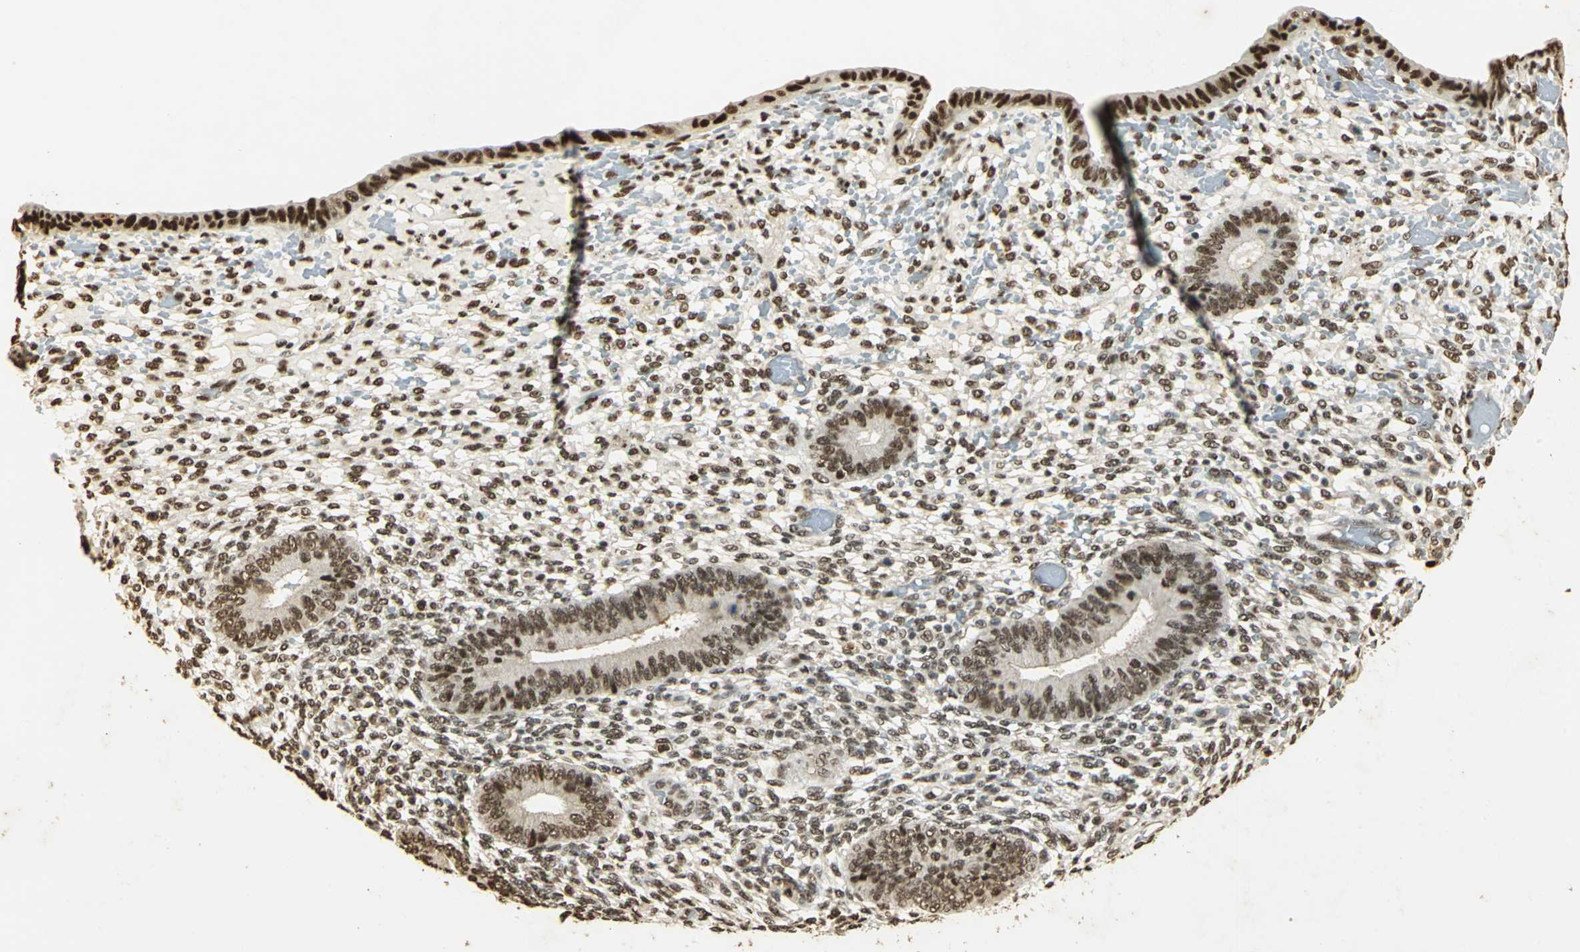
{"staining": {"intensity": "moderate", "quantity": "25%-75%", "location": "nuclear"}, "tissue": "endometrium", "cell_type": "Cells in endometrial stroma", "image_type": "normal", "snomed": [{"axis": "morphology", "description": "Normal tissue, NOS"}, {"axis": "topography", "description": "Endometrium"}], "caption": "Brown immunohistochemical staining in benign human endometrium demonstrates moderate nuclear staining in about 25%-75% of cells in endometrial stroma.", "gene": "SET", "patient": {"sex": "female", "age": 42}}